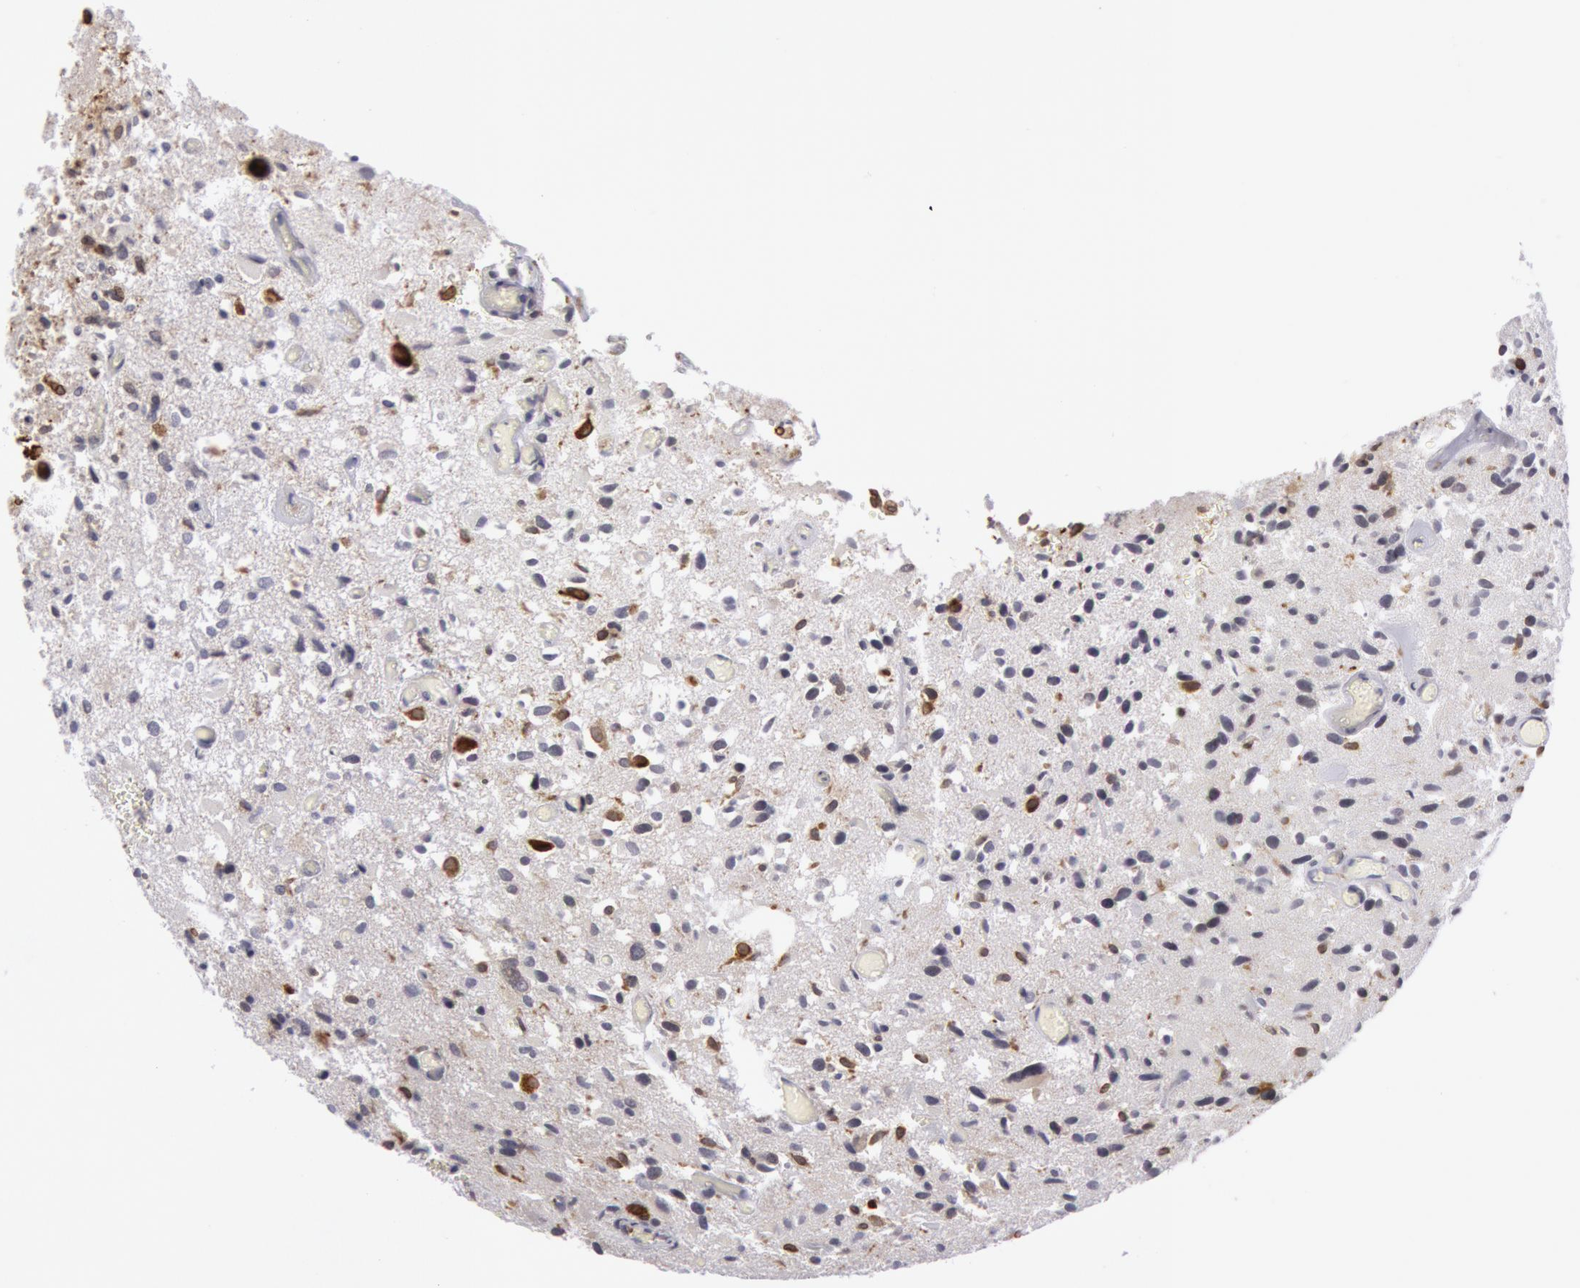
{"staining": {"intensity": "strong", "quantity": "<25%", "location": "cytoplasmic/membranous"}, "tissue": "glioma", "cell_type": "Tumor cells", "image_type": "cancer", "snomed": [{"axis": "morphology", "description": "Glioma, malignant, High grade"}, {"axis": "topography", "description": "Brain"}], "caption": "Glioma was stained to show a protein in brown. There is medium levels of strong cytoplasmic/membranous expression in approximately <25% of tumor cells. (DAB IHC with brightfield microscopy, high magnification).", "gene": "PTGS2", "patient": {"sex": "male", "age": 69}}